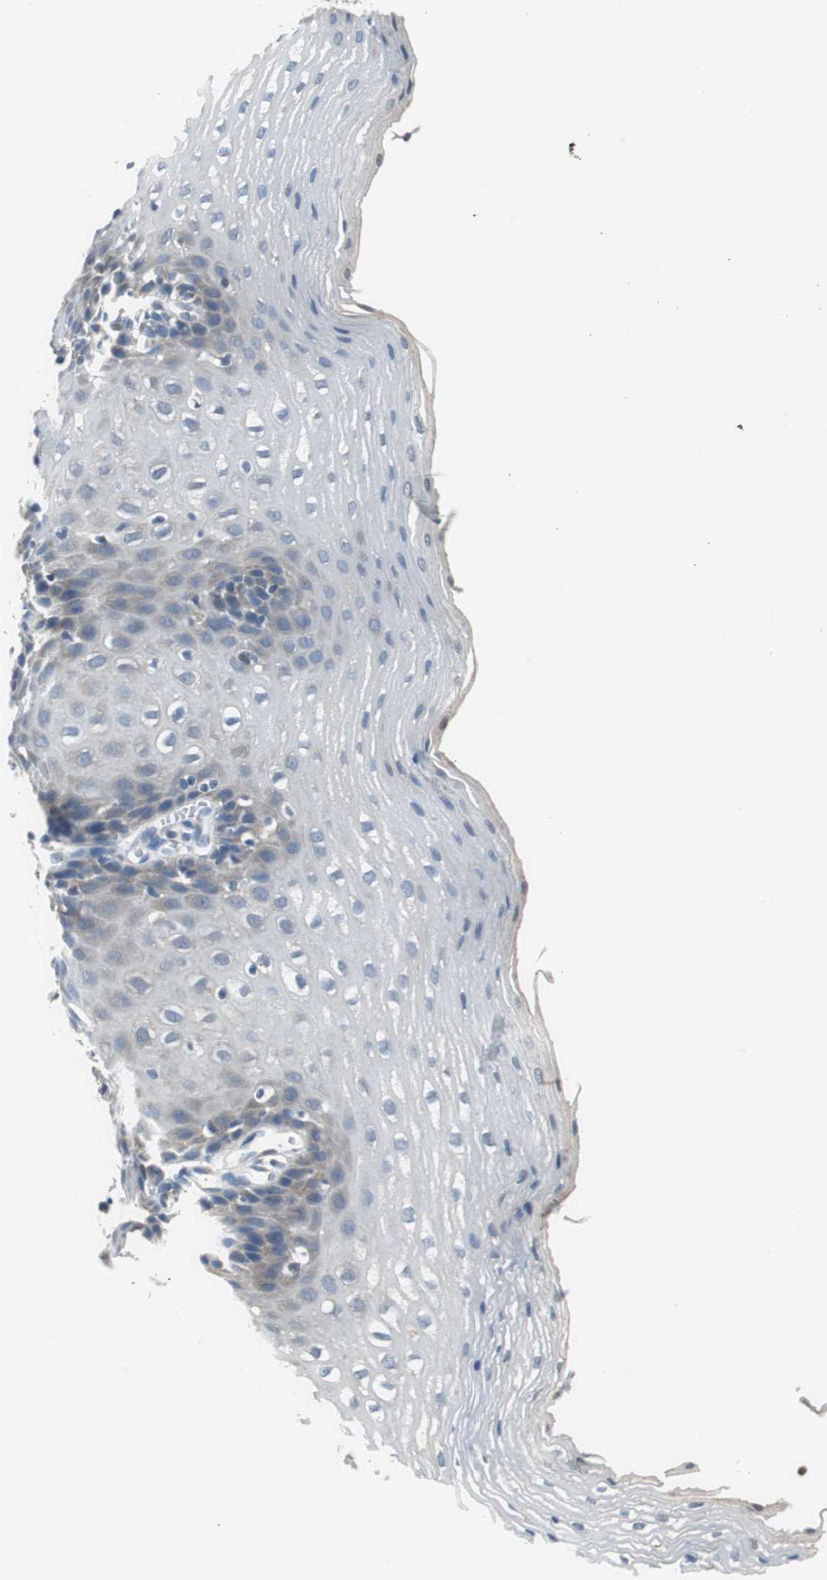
{"staining": {"intensity": "negative", "quantity": "none", "location": "none"}, "tissue": "esophagus", "cell_type": "Squamous epithelial cells", "image_type": "normal", "snomed": [{"axis": "morphology", "description": "Normal tissue, NOS"}, {"axis": "topography", "description": "Esophagus"}], "caption": "Squamous epithelial cells show no significant staining in normal esophagus. (IHC, brightfield microscopy, high magnification).", "gene": "PLAA", "patient": {"sex": "male", "age": 48}}